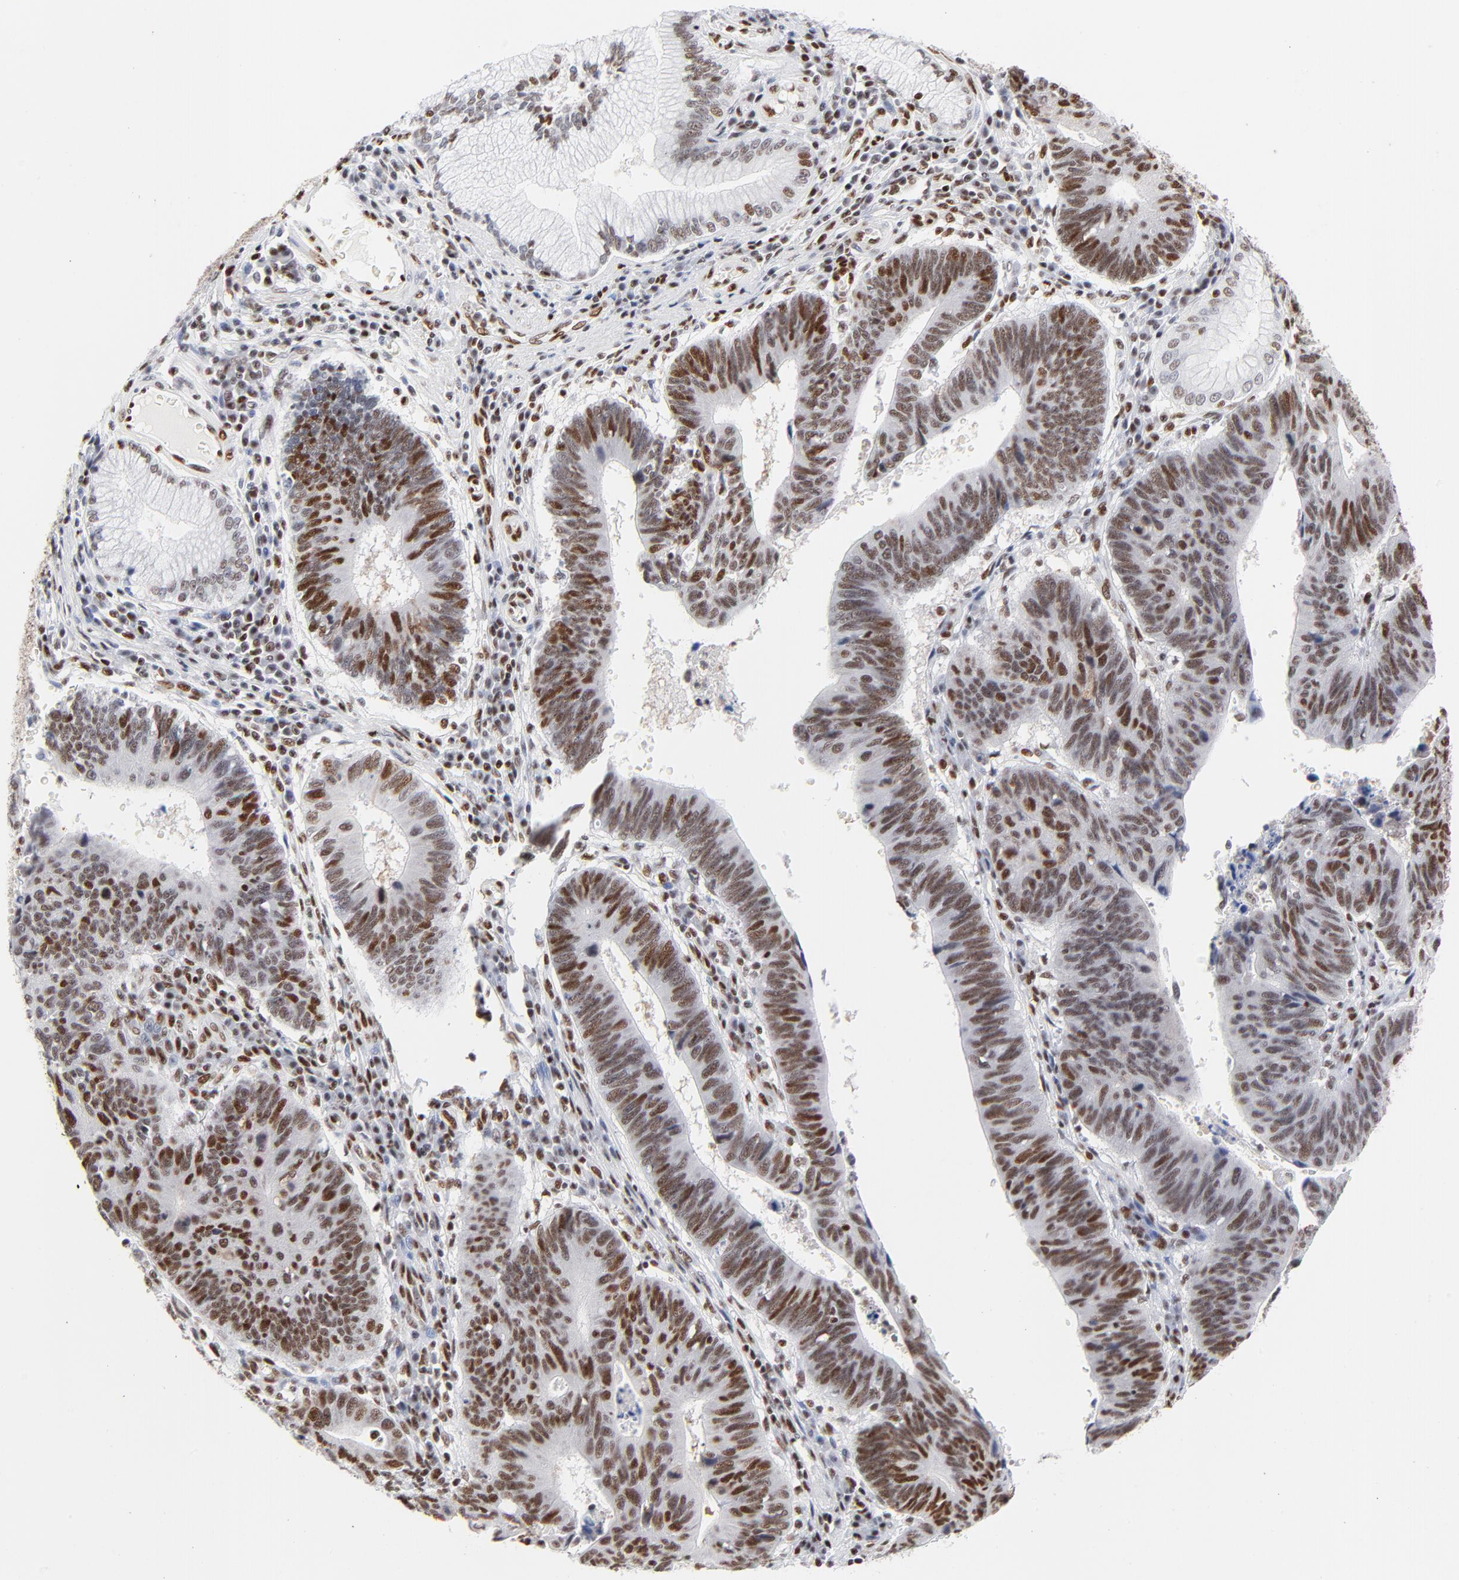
{"staining": {"intensity": "strong", "quantity": ">75%", "location": "nuclear"}, "tissue": "stomach cancer", "cell_type": "Tumor cells", "image_type": "cancer", "snomed": [{"axis": "morphology", "description": "Adenocarcinoma, NOS"}, {"axis": "topography", "description": "Stomach"}], "caption": "Tumor cells show strong nuclear positivity in about >75% of cells in adenocarcinoma (stomach).", "gene": "CREB1", "patient": {"sex": "male", "age": 59}}